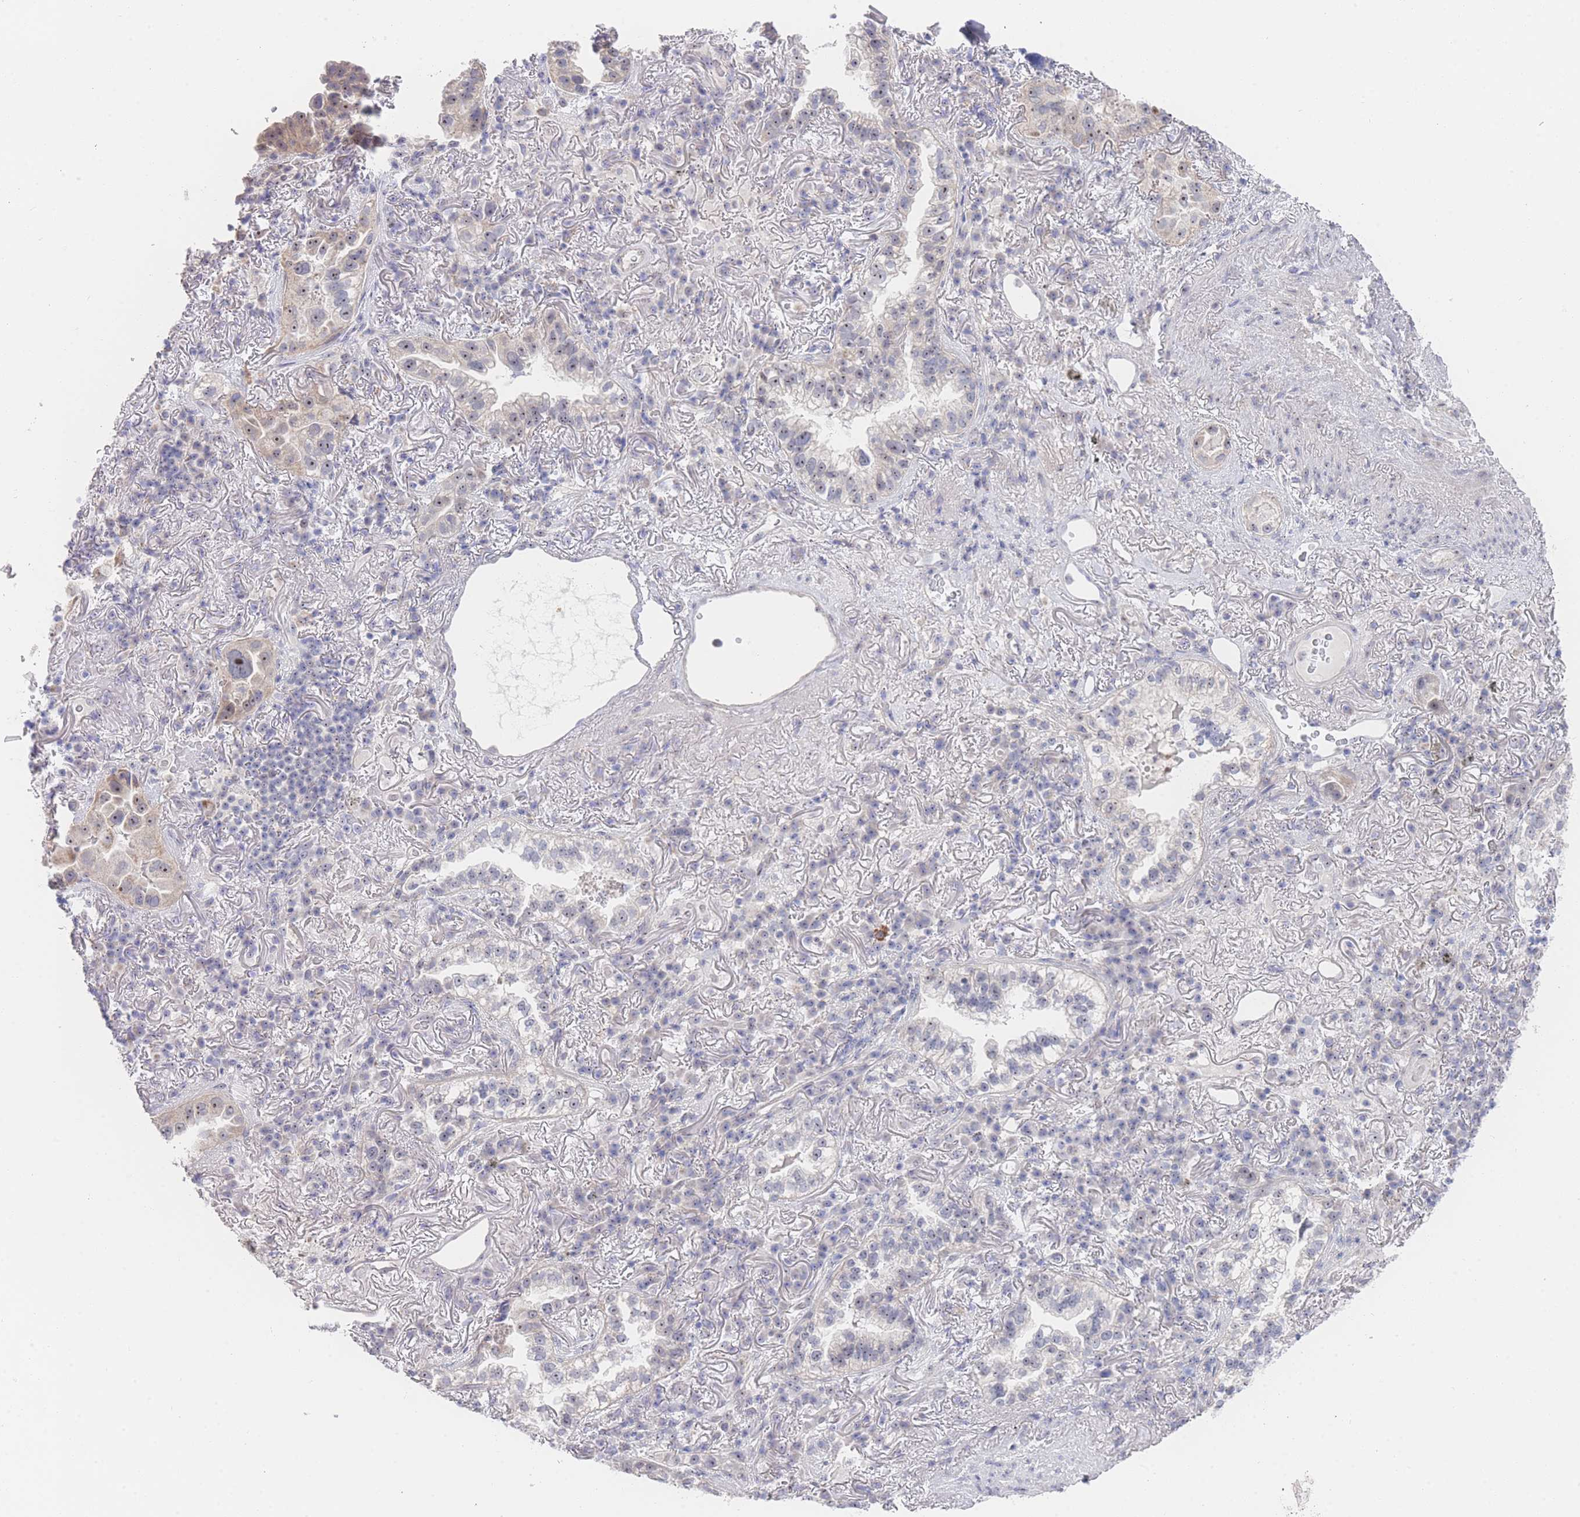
{"staining": {"intensity": "weak", "quantity": "<25%", "location": "cytoplasmic/membranous,nuclear"}, "tissue": "lung cancer", "cell_type": "Tumor cells", "image_type": "cancer", "snomed": [{"axis": "morphology", "description": "Adenocarcinoma, NOS"}, {"axis": "topography", "description": "Lung"}], "caption": "High power microscopy histopathology image of an immunohistochemistry micrograph of lung cancer (adenocarcinoma), revealing no significant positivity in tumor cells.", "gene": "ZNF142", "patient": {"sex": "female", "age": 69}}